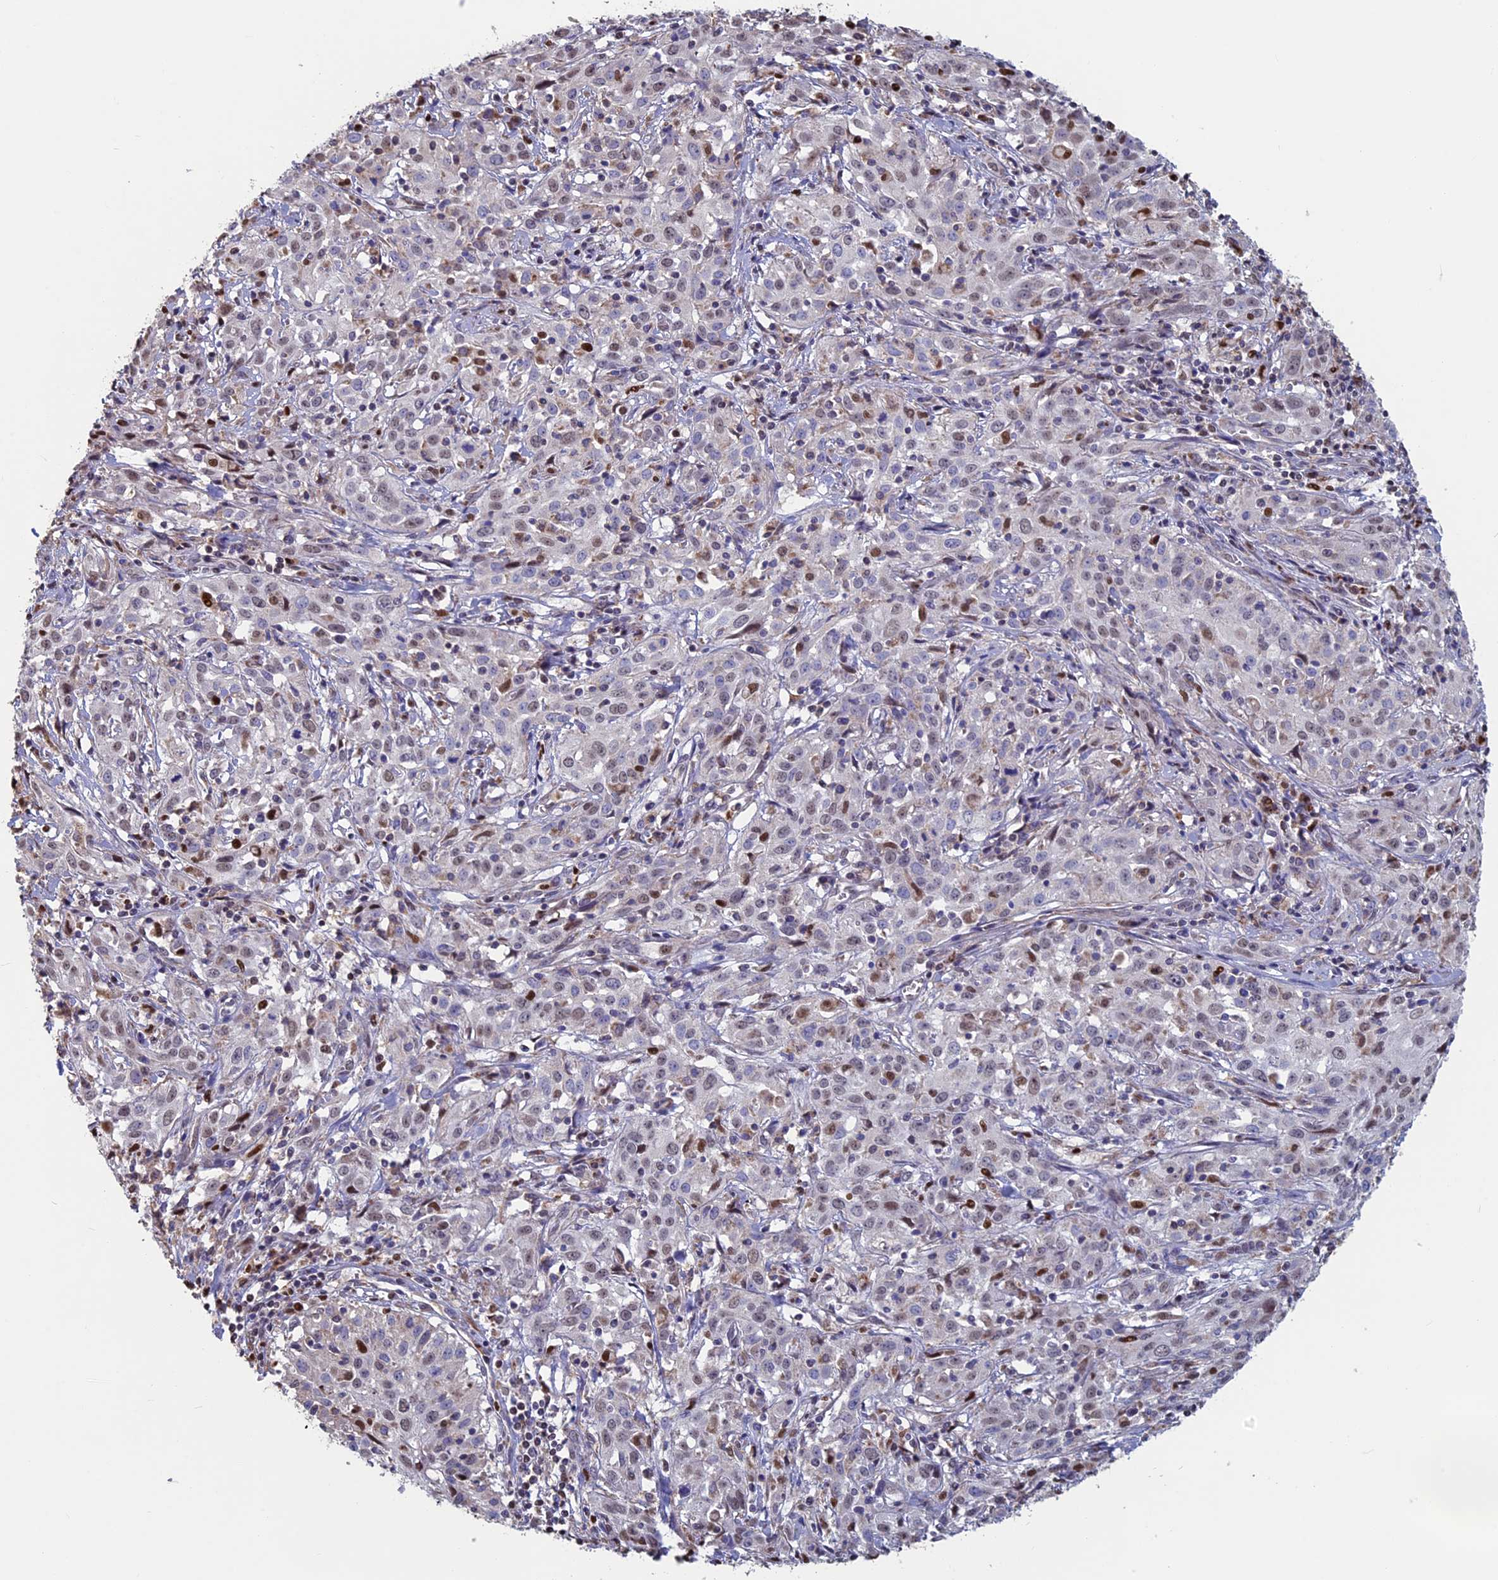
{"staining": {"intensity": "negative", "quantity": "none", "location": "none"}, "tissue": "cervical cancer", "cell_type": "Tumor cells", "image_type": "cancer", "snomed": [{"axis": "morphology", "description": "Squamous cell carcinoma, NOS"}, {"axis": "topography", "description": "Cervix"}], "caption": "High magnification brightfield microscopy of squamous cell carcinoma (cervical) stained with DAB (3,3'-diaminobenzidine) (brown) and counterstained with hematoxylin (blue): tumor cells show no significant expression.", "gene": "ACSS1", "patient": {"sex": "female", "age": 57}}